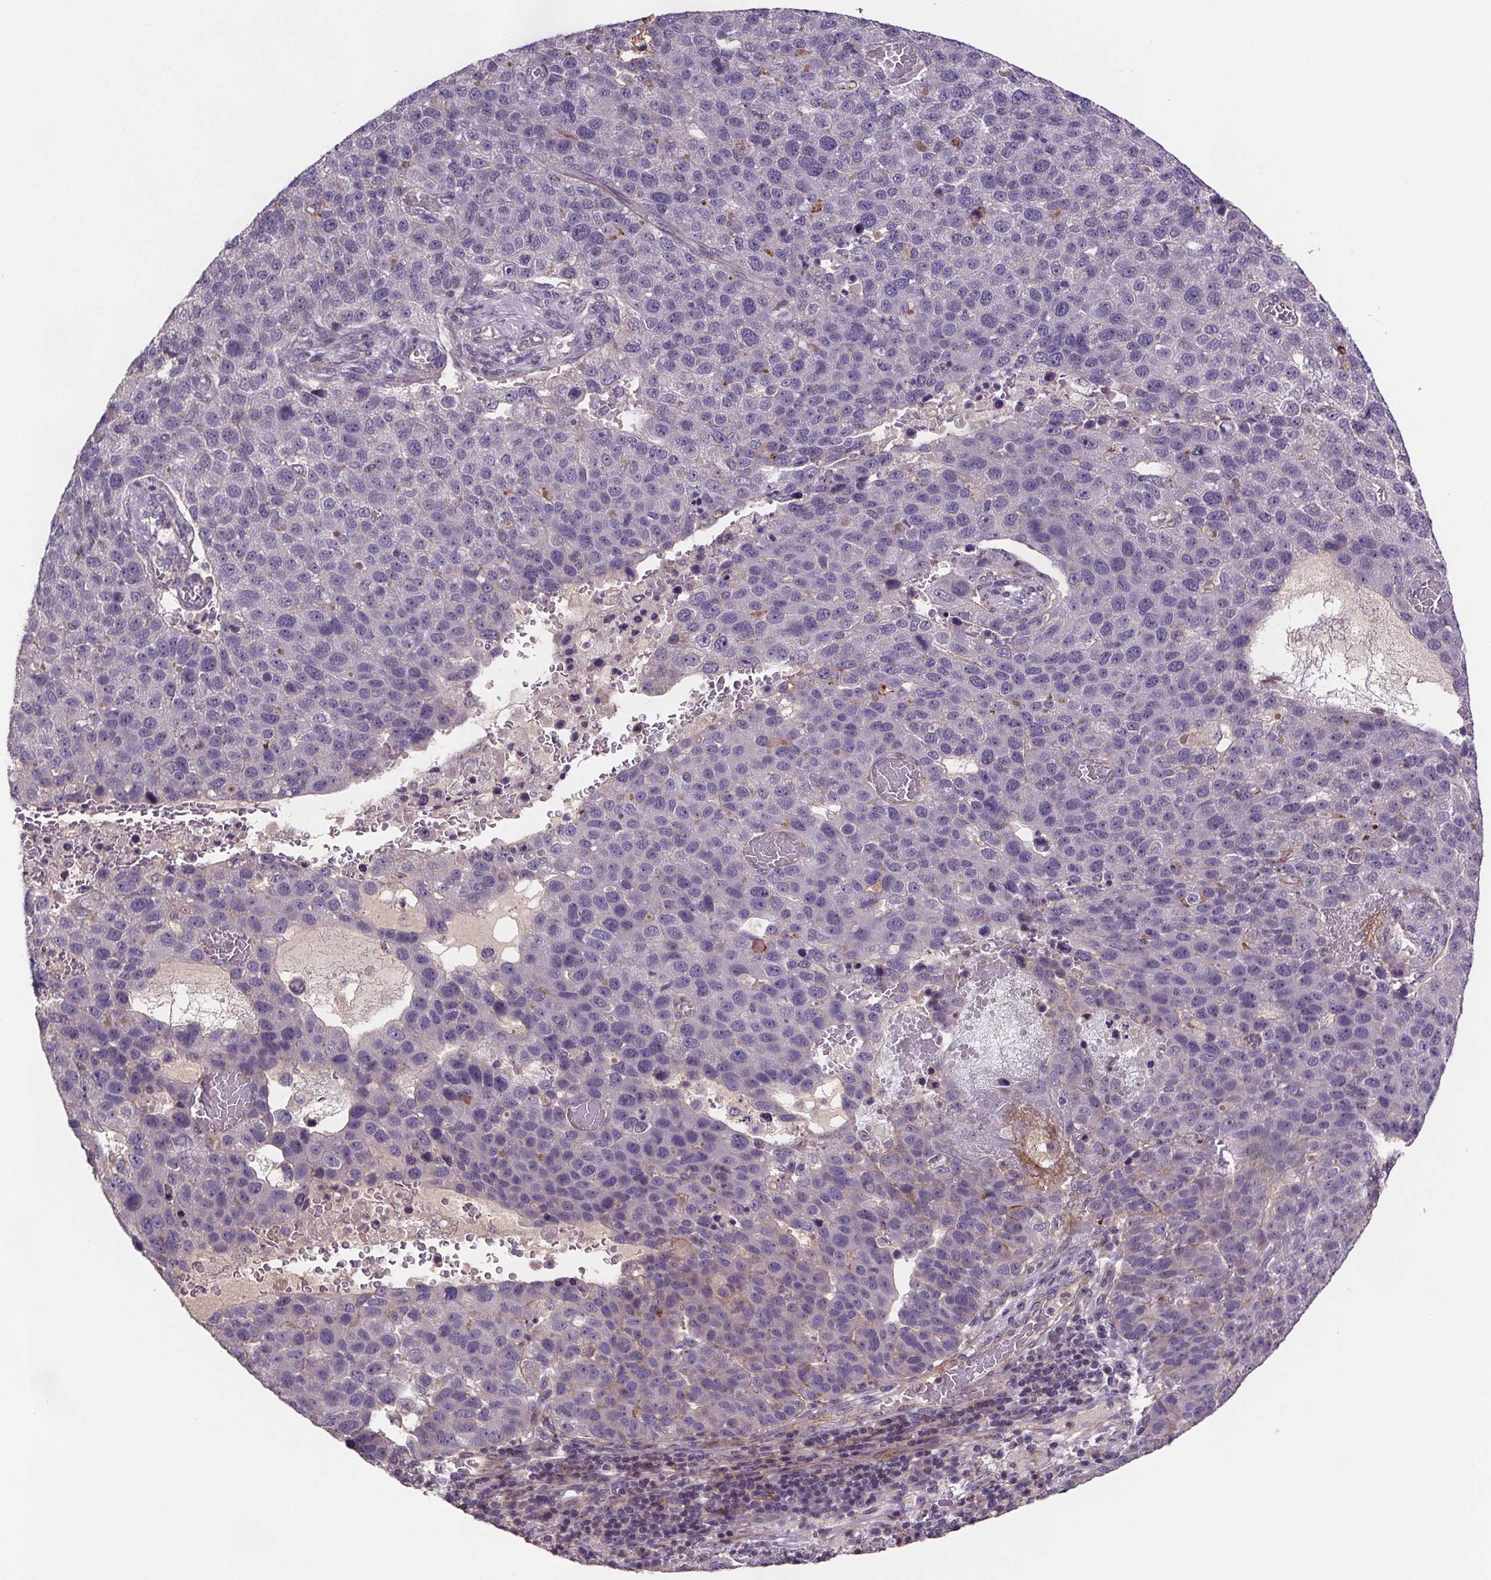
{"staining": {"intensity": "negative", "quantity": "none", "location": "none"}, "tissue": "pancreatic cancer", "cell_type": "Tumor cells", "image_type": "cancer", "snomed": [{"axis": "morphology", "description": "Adenocarcinoma, NOS"}, {"axis": "topography", "description": "Pancreas"}], "caption": "The immunohistochemistry (IHC) image has no significant positivity in tumor cells of pancreatic cancer (adenocarcinoma) tissue.", "gene": "CLN3", "patient": {"sex": "female", "age": 61}}